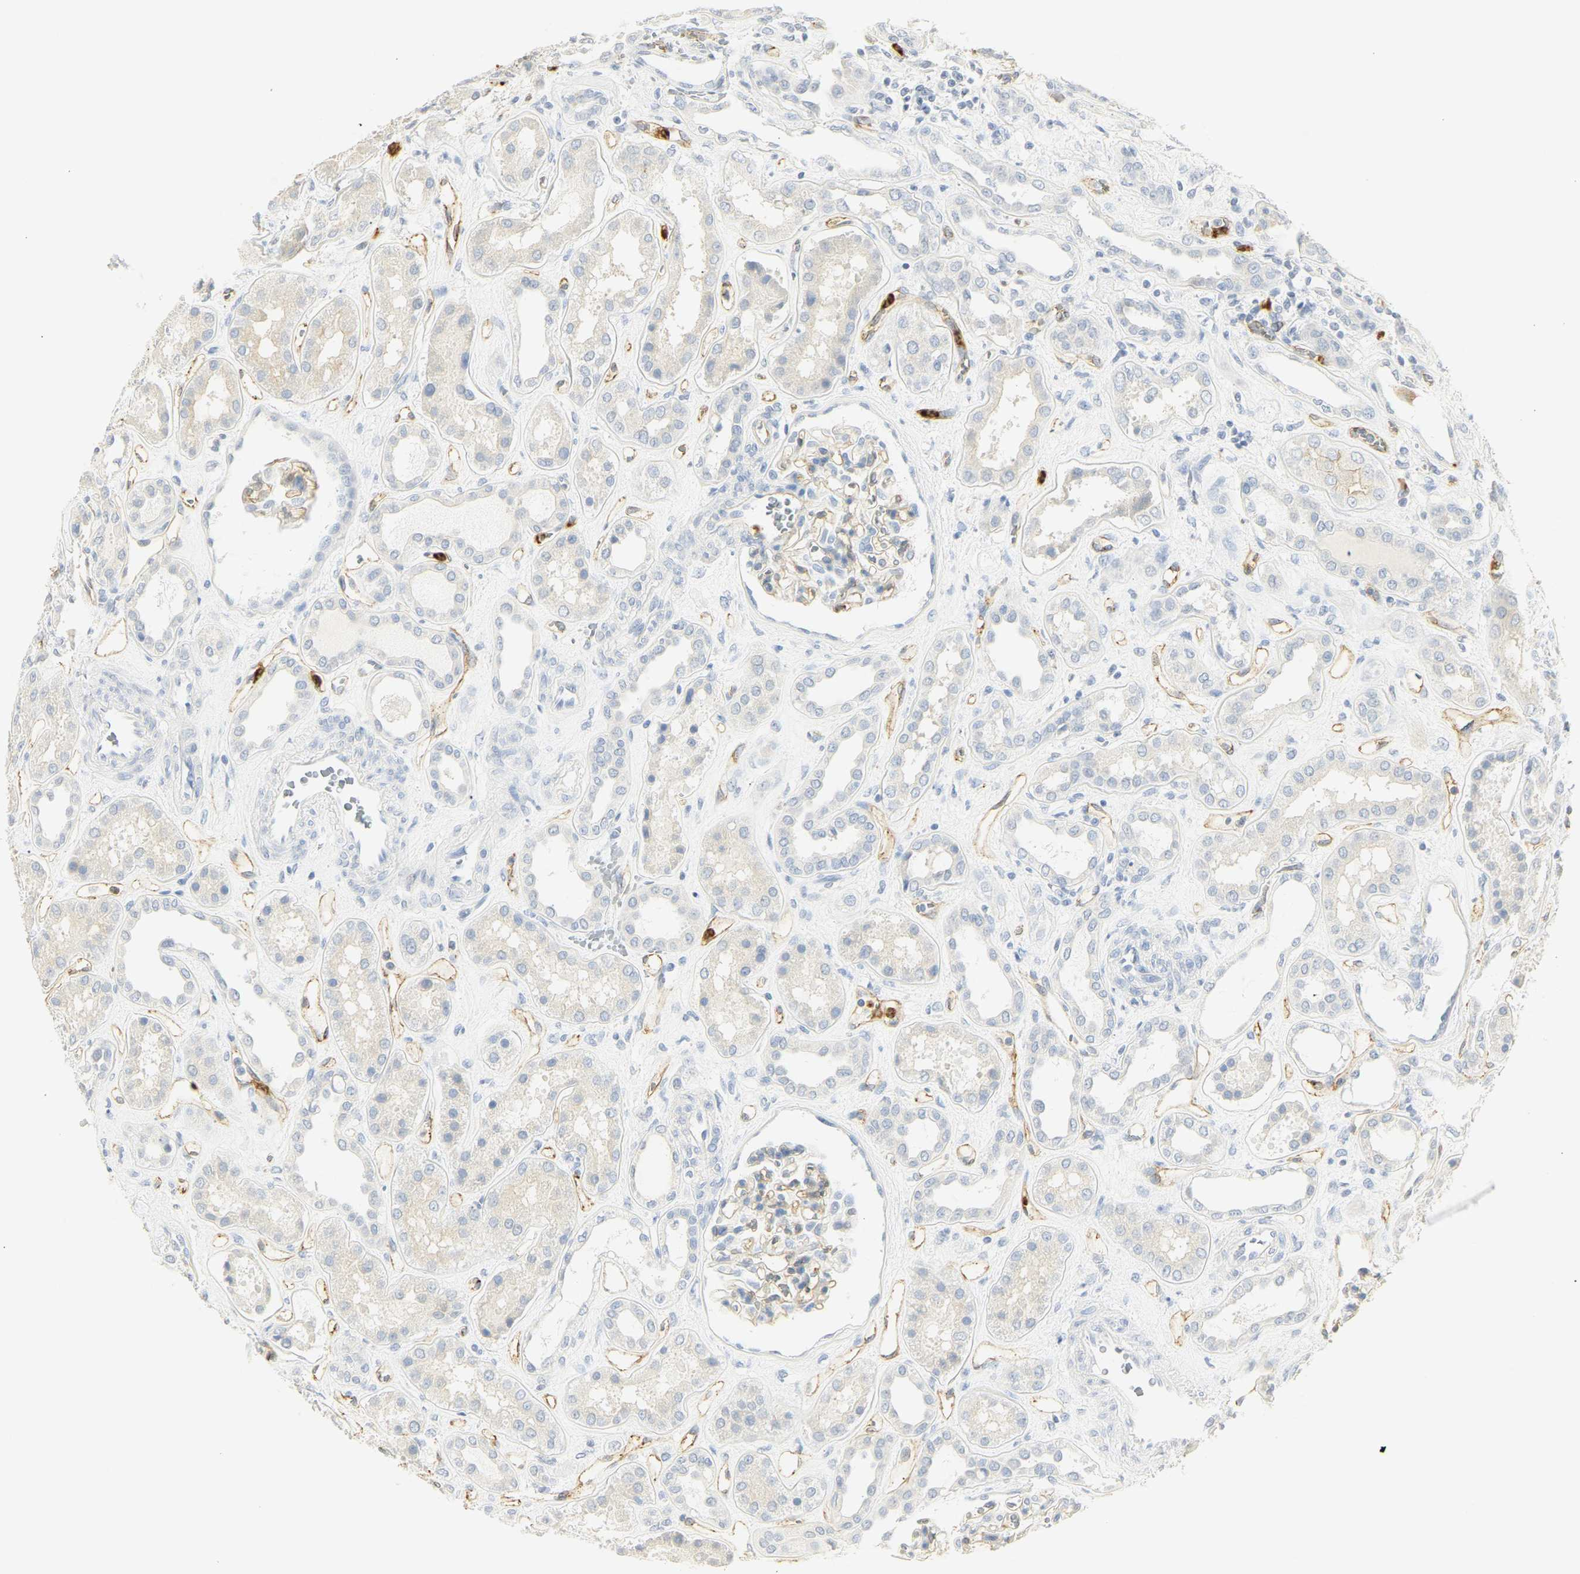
{"staining": {"intensity": "weak", "quantity": "25%-75%", "location": "cytoplasmic/membranous"}, "tissue": "kidney", "cell_type": "Cells in glomeruli", "image_type": "normal", "snomed": [{"axis": "morphology", "description": "Normal tissue, NOS"}, {"axis": "topography", "description": "Kidney"}], "caption": "Protein expression analysis of normal kidney displays weak cytoplasmic/membranous expression in approximately 25%-75% of cells in glomeruli. Using DAB (3,3'-diaminobenzidine) (brown) and hematoxylin (blue) stains, captured at high magnification using brightfield microscopy.", "gene": "CEACAM5", "patient": {"sex": "male", "age": 59}}